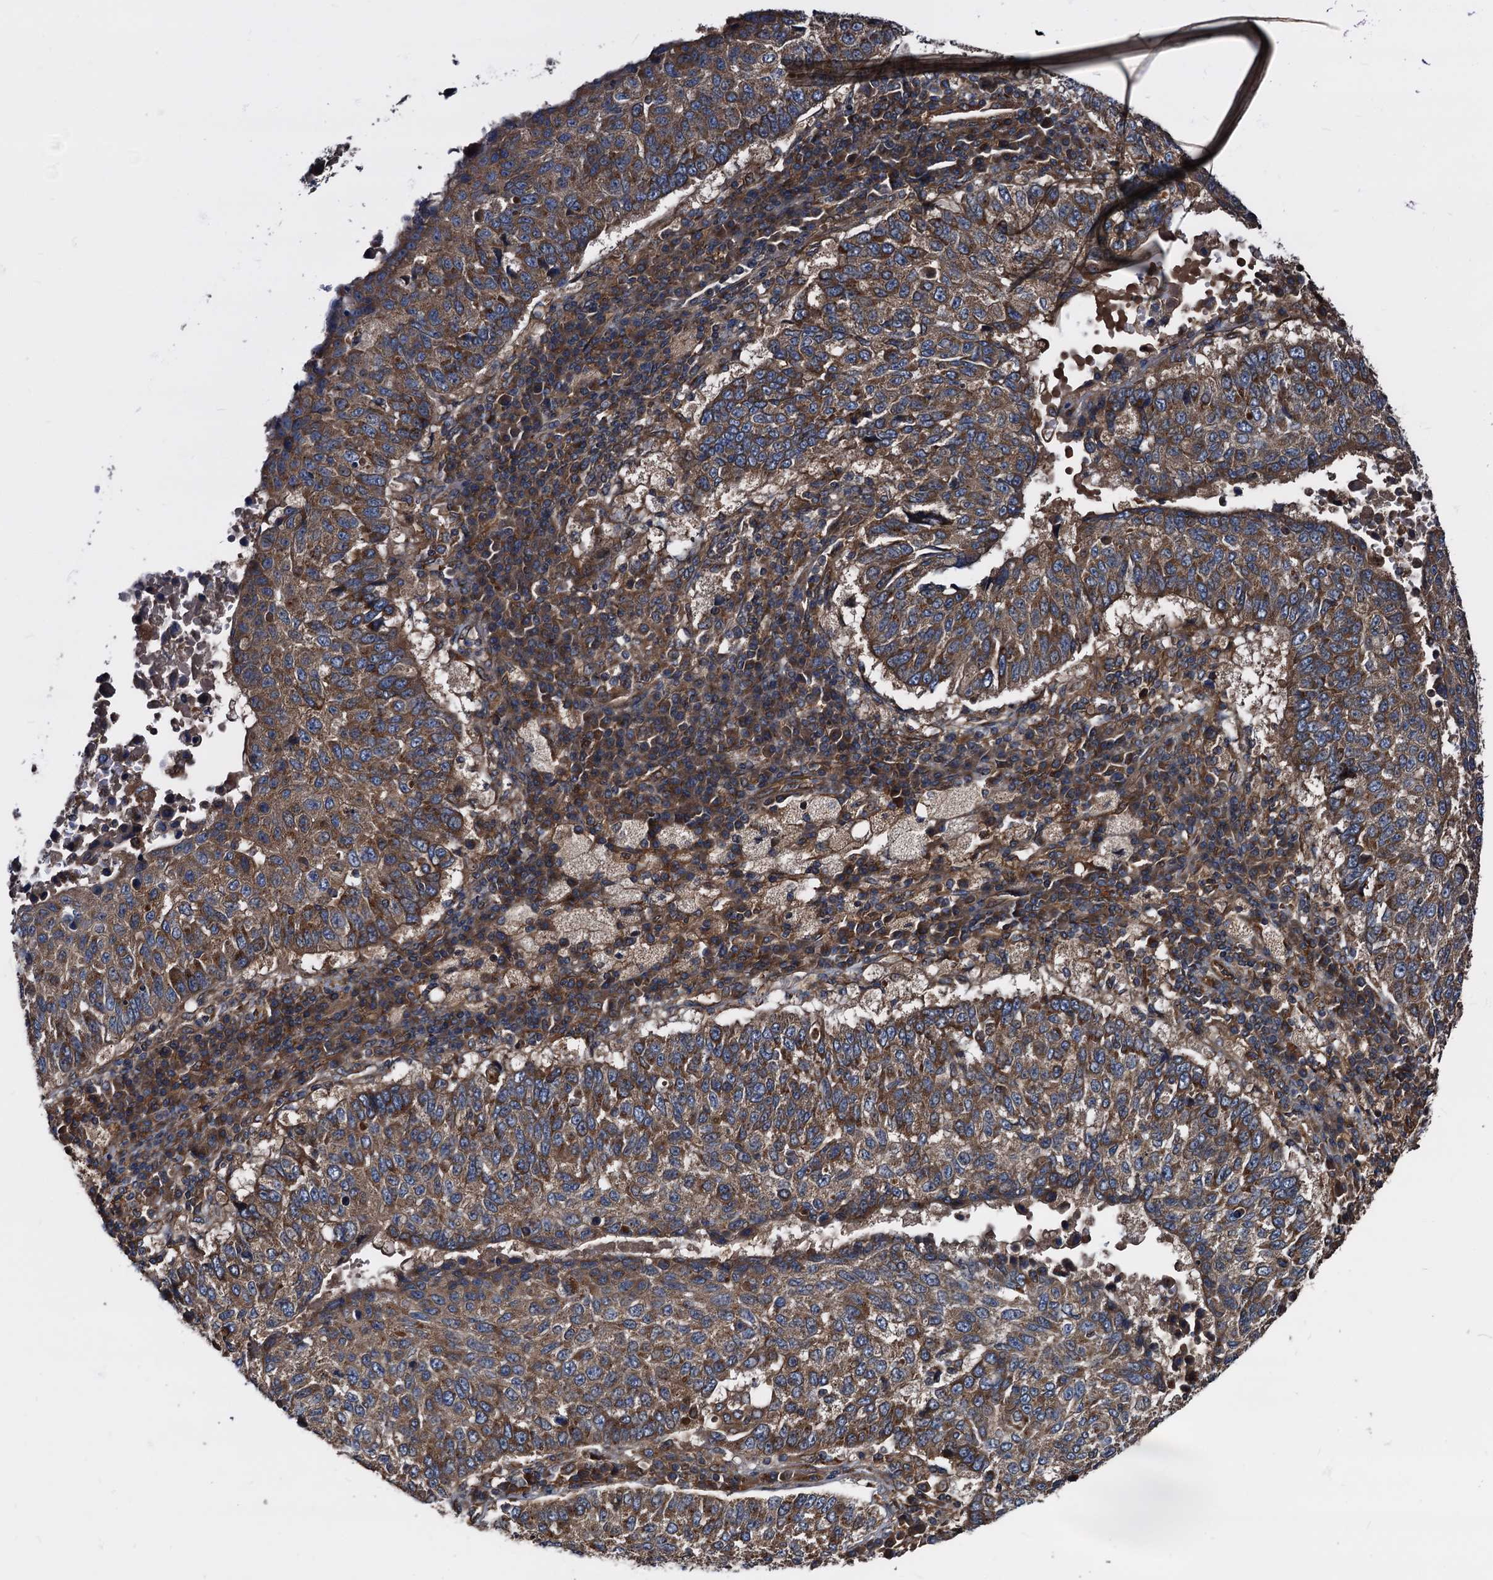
{"staining": {"intensity": "moderate", "quantity": ">75%", "location": "cytoplasmic/membranous"}, "tissue": "lung cancer", "cell_type": "Tumor cells", "image_type": "cancer", "snomed": [{"axis": "morphology", "description": "Squamous cell carcinoma, NOS"}, {"axis": "topography", "description": "Lung"}], "caption": "Protein expression analysis of squamous cell carcinoma (lung) demonstrates moderate cytoplasmic/membranous expression in about >75% of tumor cells.", "gene": "PEX5", "patient": {"sex": "male", "age": 73}}